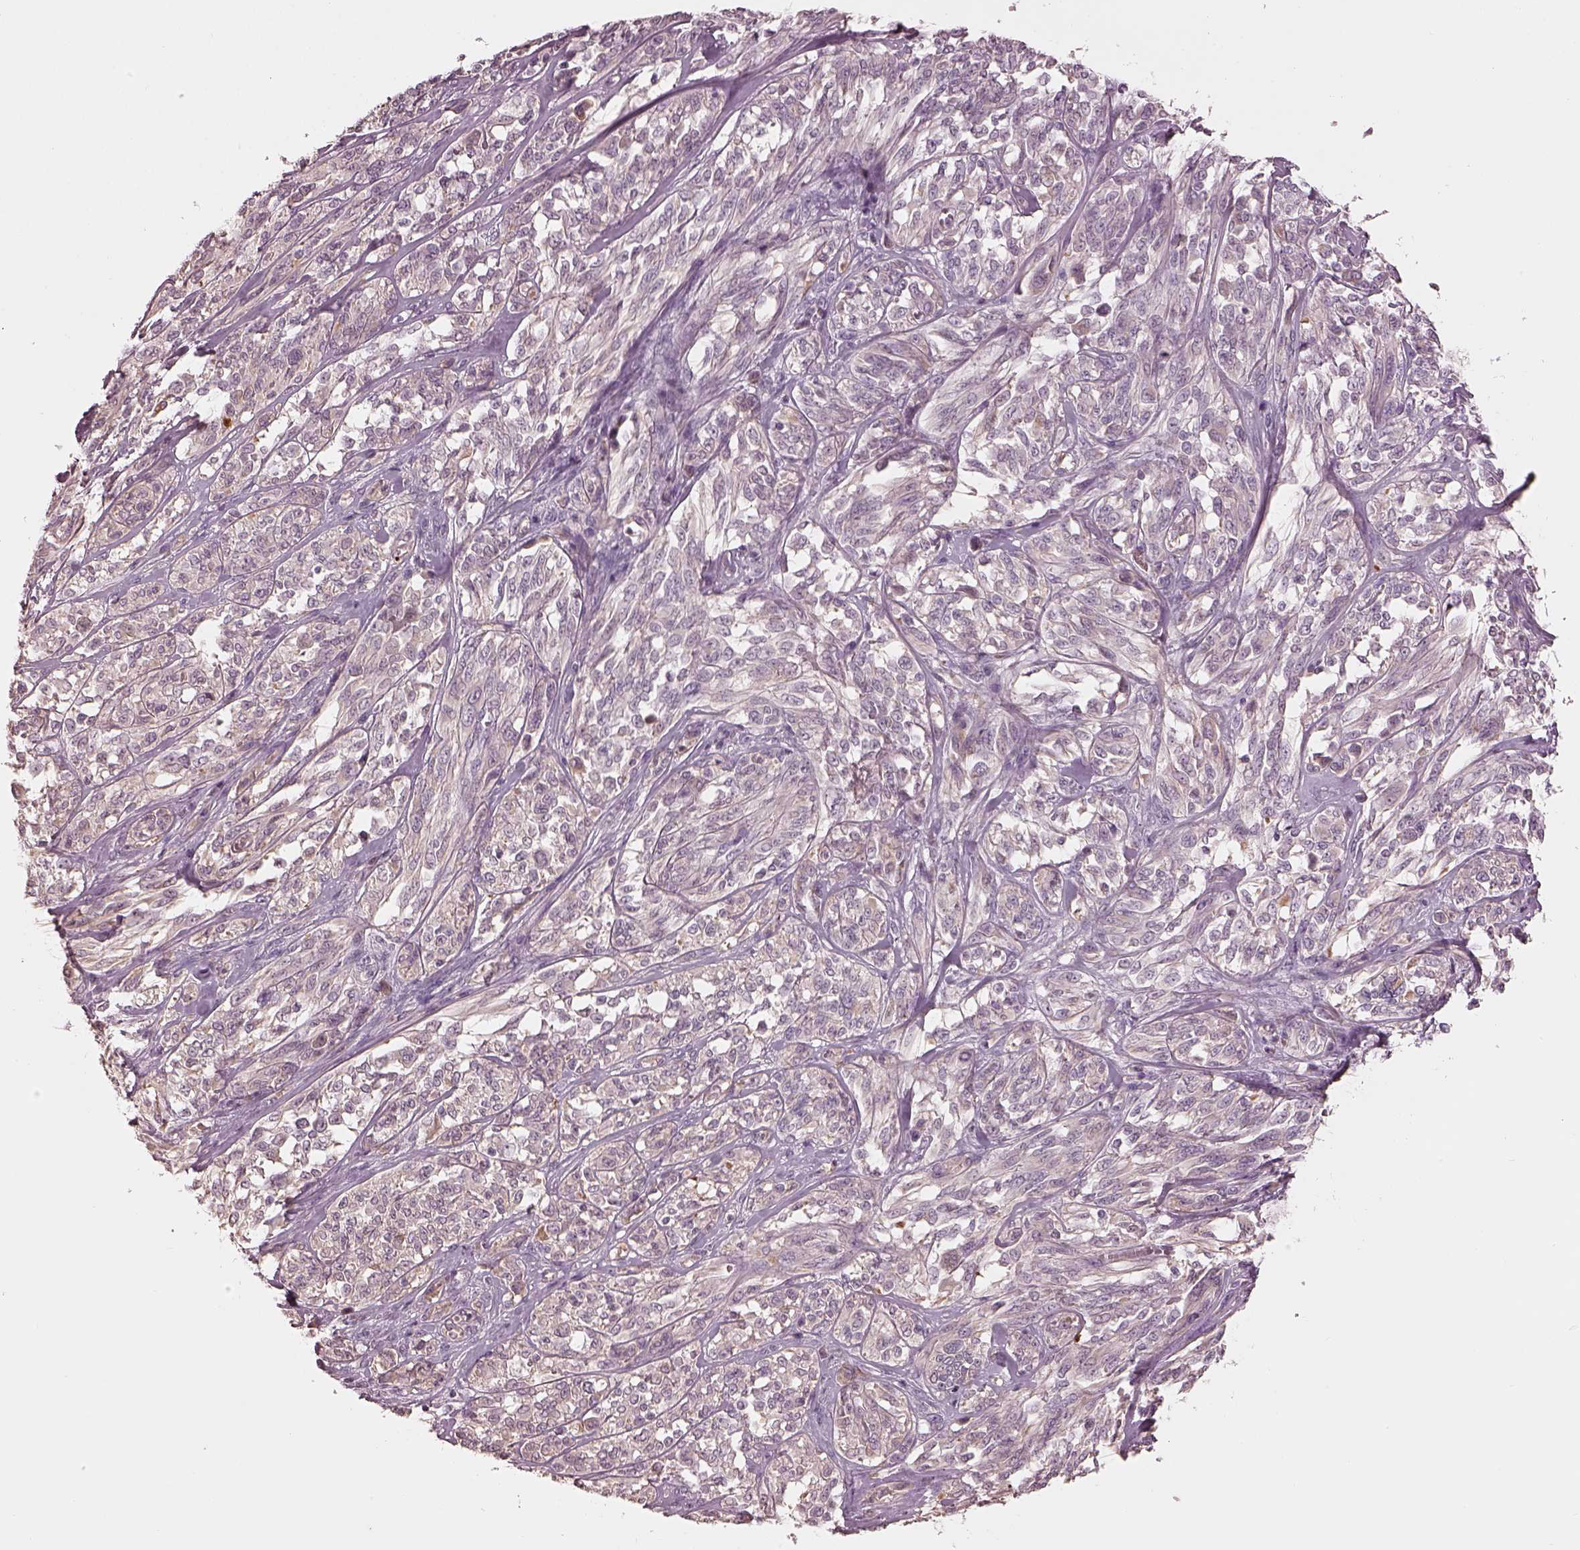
{"staining": {"intensity": "negative", "quantity": "none", "location": "none"}, "tissue": "melanoma", "cell_type": "Tumor cells", "image_type": "cancer", "snomed": [{"axis": "morphology", "description": "Malignant melanoma, NOS"}, {"axis": "topography", "description": "Skin"}], "caption": "An image of melanoma stained for a protein exhibits no brown staining in tumor cells.", "gene": "MIA", "patient": {"sex": "female", "age": 91}}